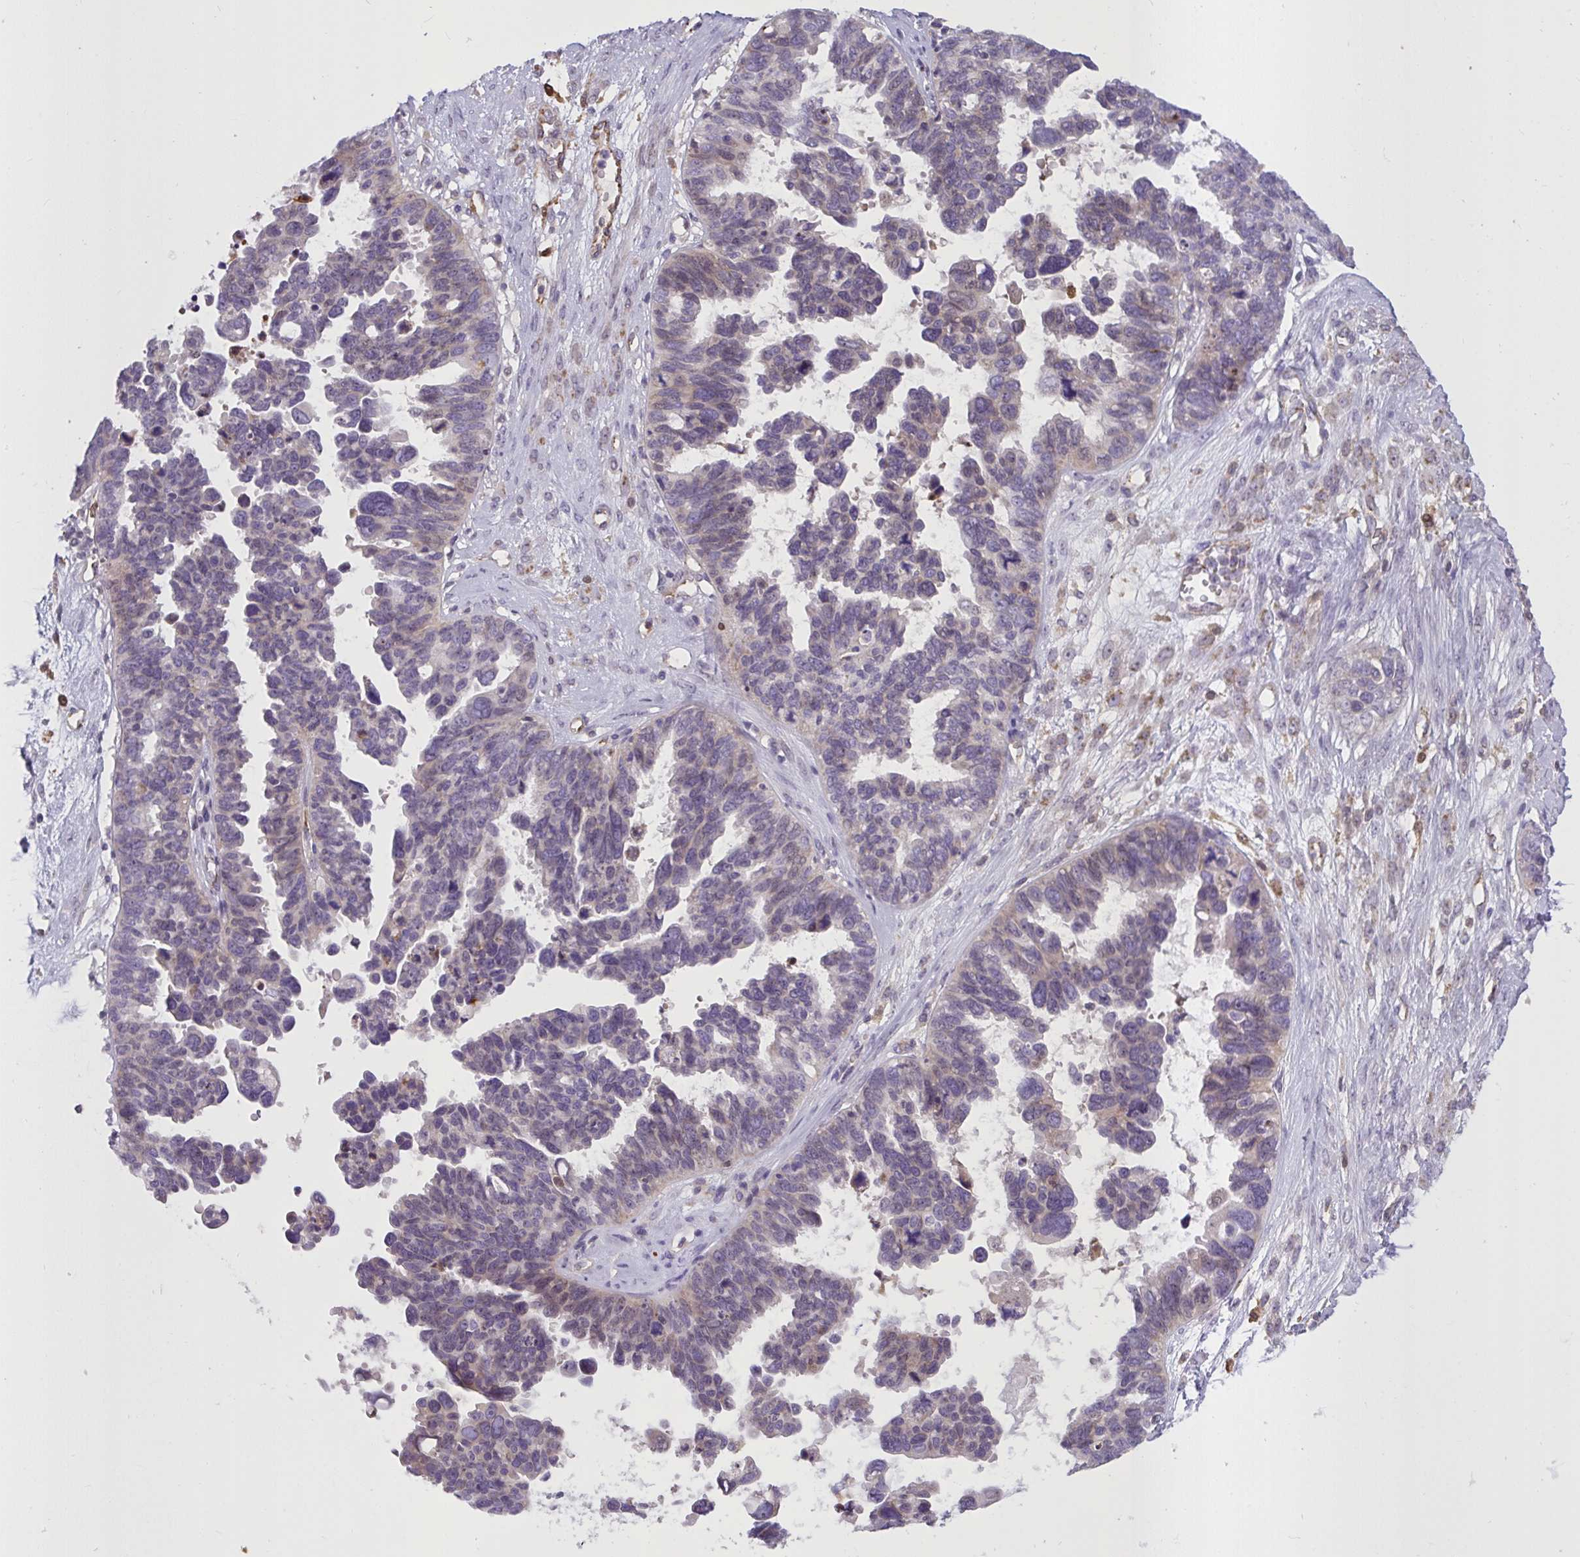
{"staining": {"intensity": "weak", "quantity": "<25%", "location": "cytoplasmic/membranous"}, "tissue": "ovarian cancer", "cell_type": "Tumor cells", "image_type": "cancer", "snomed": [{"axis": "morphology", "description": "Cystadenocarcinoma, serous, NOS"}, {"axis": "topography", "description": "Ovary"}], "caption": "This is a histopathology image of immunohistochemistry (IHC) staining of serous cystadenocarcinoma (ovarian), which shows no expression in tumor cells. (Brightfield microscopy of DAB immunohistochemistry (IHC) at high magnification).", "gene": "SEMA6B", "patient": {"sex": "female", "age": 60}}